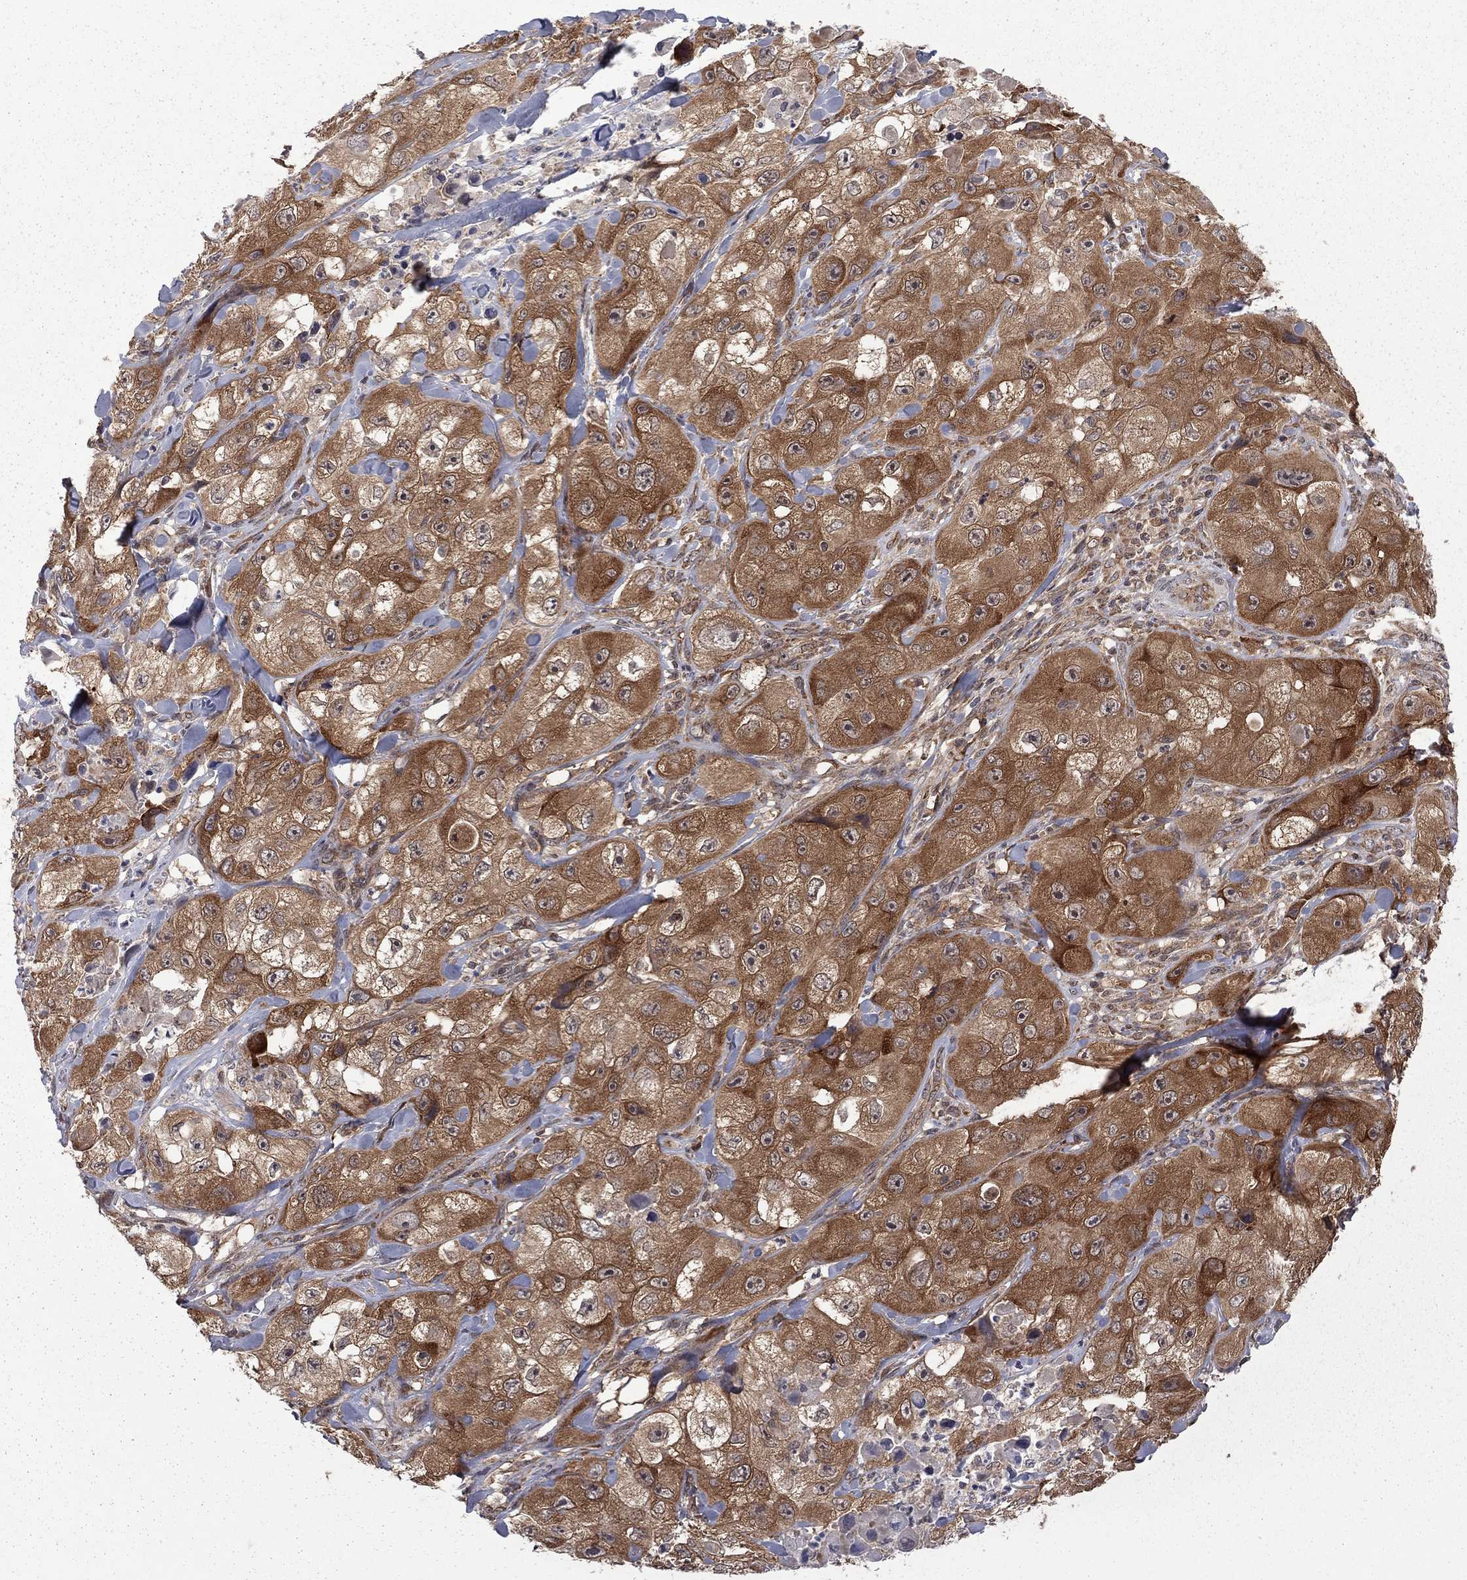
{"staining": {"intensity": "strong", "quantity": ">75%", "location": "cytoplasmic/membranous"}, "tissue": "skin cancer", "cell_type": "Tumor cells", "image_type": "cancer", "snomed": [{"axis": "morphology", "description": "Squamous cell carcinoma, NOS"}, {"axis": "topography", "description": "Skin"}, {"axis": "topography", "description": "Subcutis"}], "caption": "Brown immunohistochemical staining in skin cancer (squamous cell carcinoma) exhibits strong cytoplasmic/membranous staining in about >75% of tumor cells. (Stains: DAB (3,3'-diaminobenzidine) in brown, nuclei in blue, Microscopy: brightfield microscopy at high magnification).", "gene": "NAA50", "patient": {"sex": "male", "age": 73}}